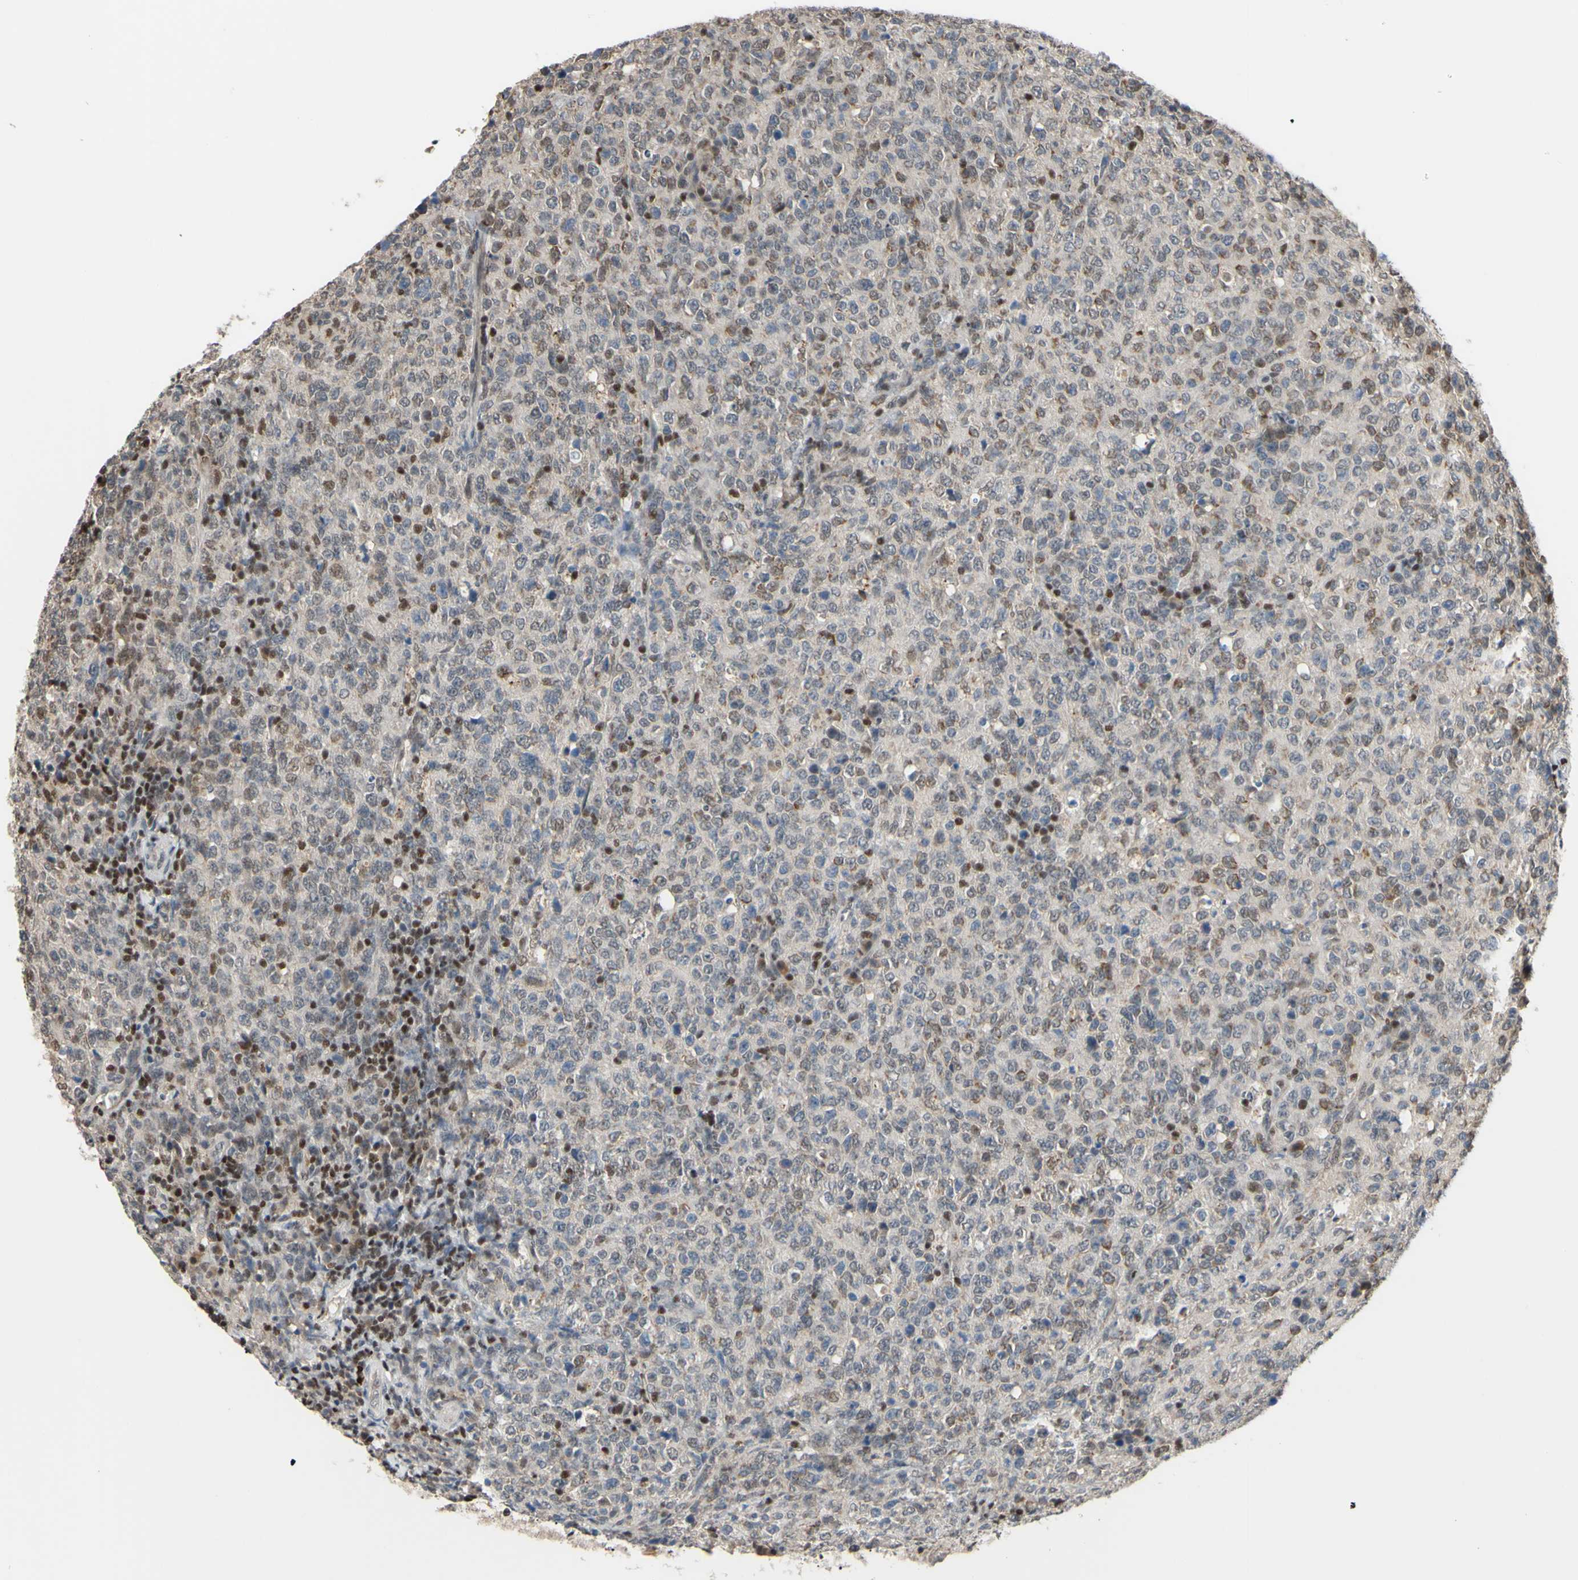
{"staining": {"intensity": "weak", "quantity": "<25%", "location": "cytoplasmic/membranous,nuclear"}, "tissue": "lymphoma", "cell_type": "Tumor cells", "image_type": "cancer", "snomed": [{"axis": "morphology", "description": "Malignant lymphoma, non-Hodgkin's type, High grade"}, {"axis": "topography", "description": "Tonsil"}], "caption": "A micrograph of lymphoma stained for a protein displays no brown staining in tumor cells.", "gene": "SP4", "patient": {"sex": "female", "age": 36}}